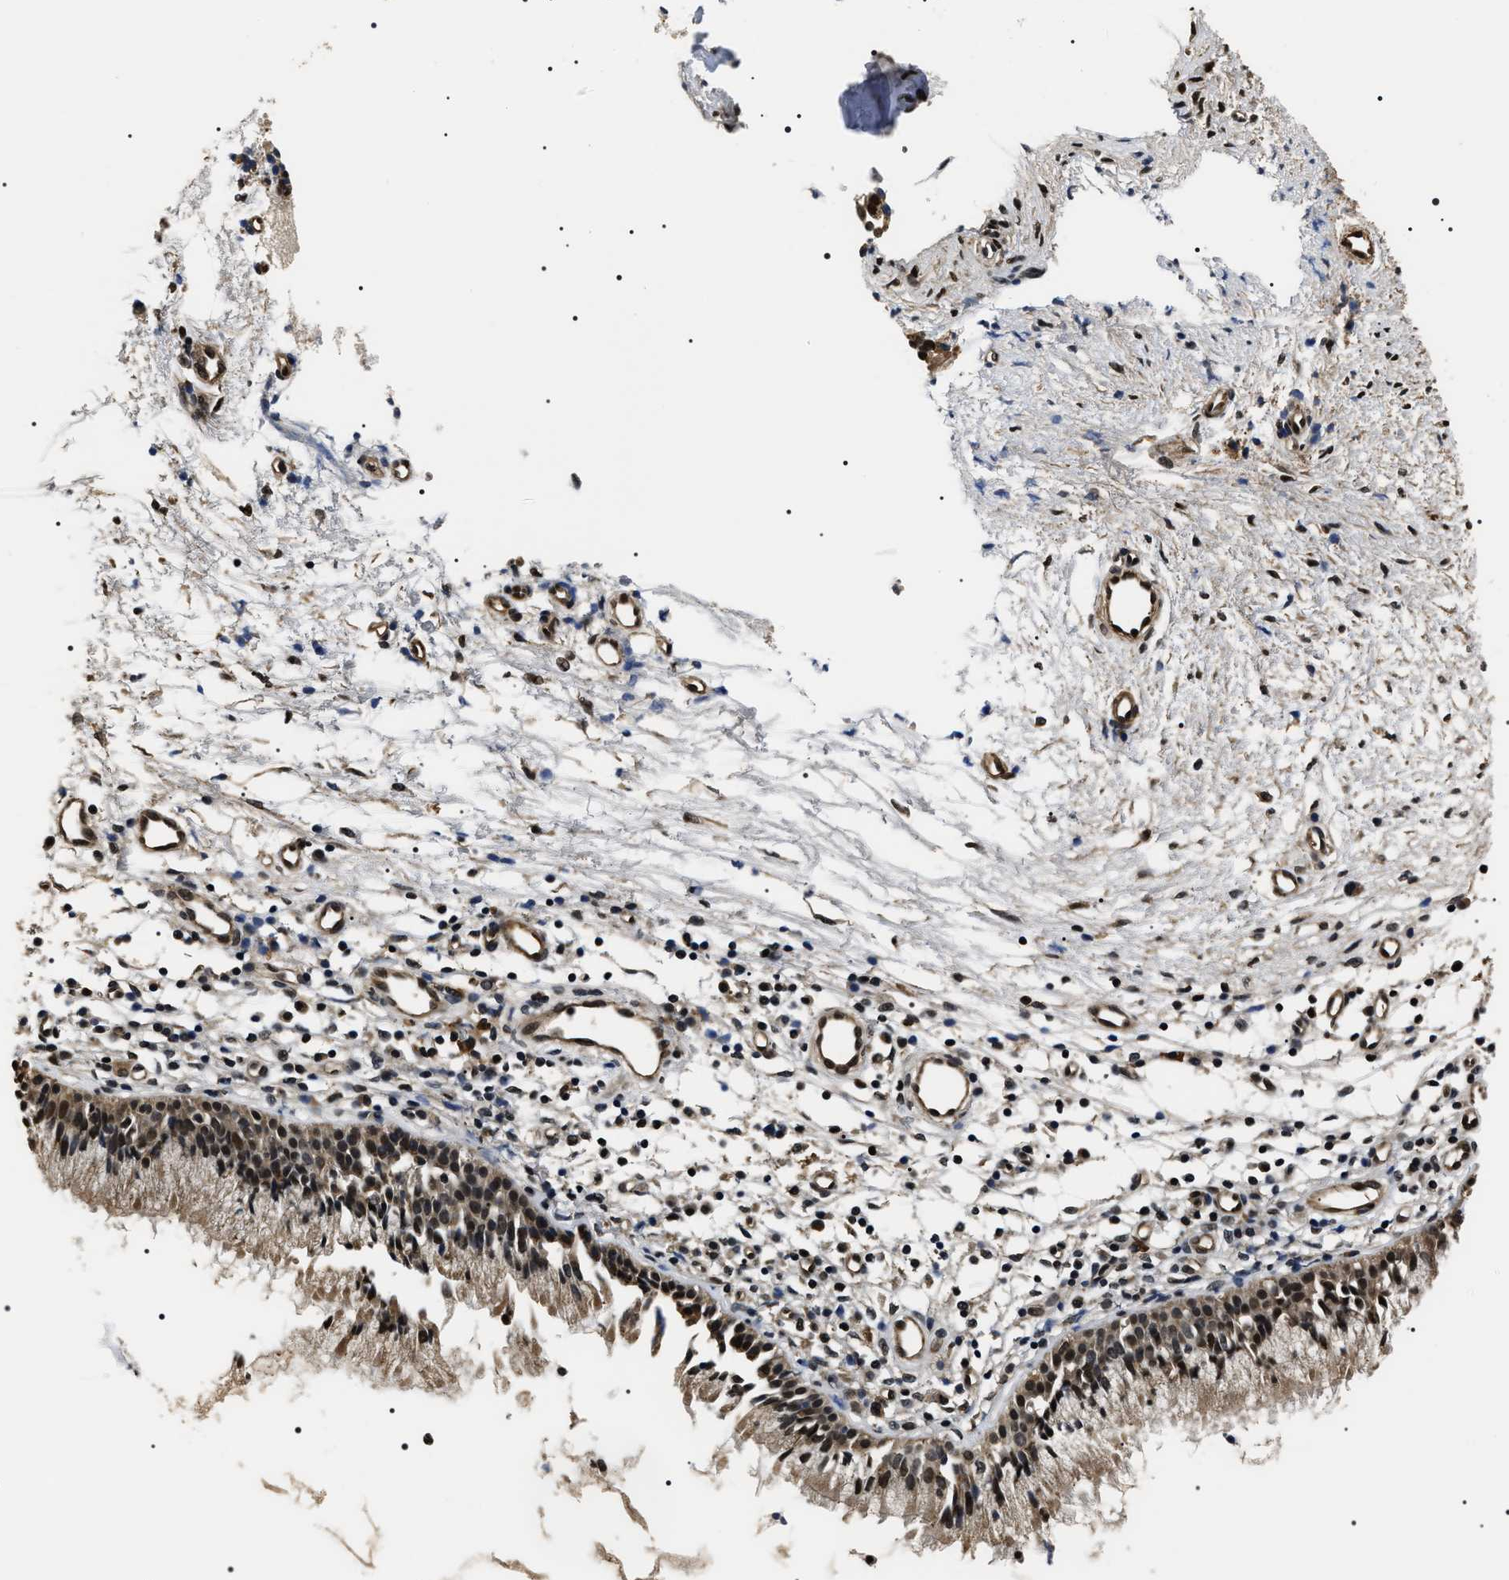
{"staining": {"intensity": "strong", "quantity": "25%-75%", "location": "nuclear"}, "tissue": "nasopharynx", "cell_type": "Respiratory epithelial cells", "image_type": "normal", "snomed": [{"axis": "morphology", "description": "Normal tissue, NOS"}, {"axis": "topography", "description": "Nasopharynx"}], "caption": "Normal nasopharynx shows strong nuclear staining in approximately 25%-75% of respiratory epithelial cells, visualized by immunohistochemistry.", "gene": "ARHGAP22", "patient": {"sex": "male", "age": 21}}